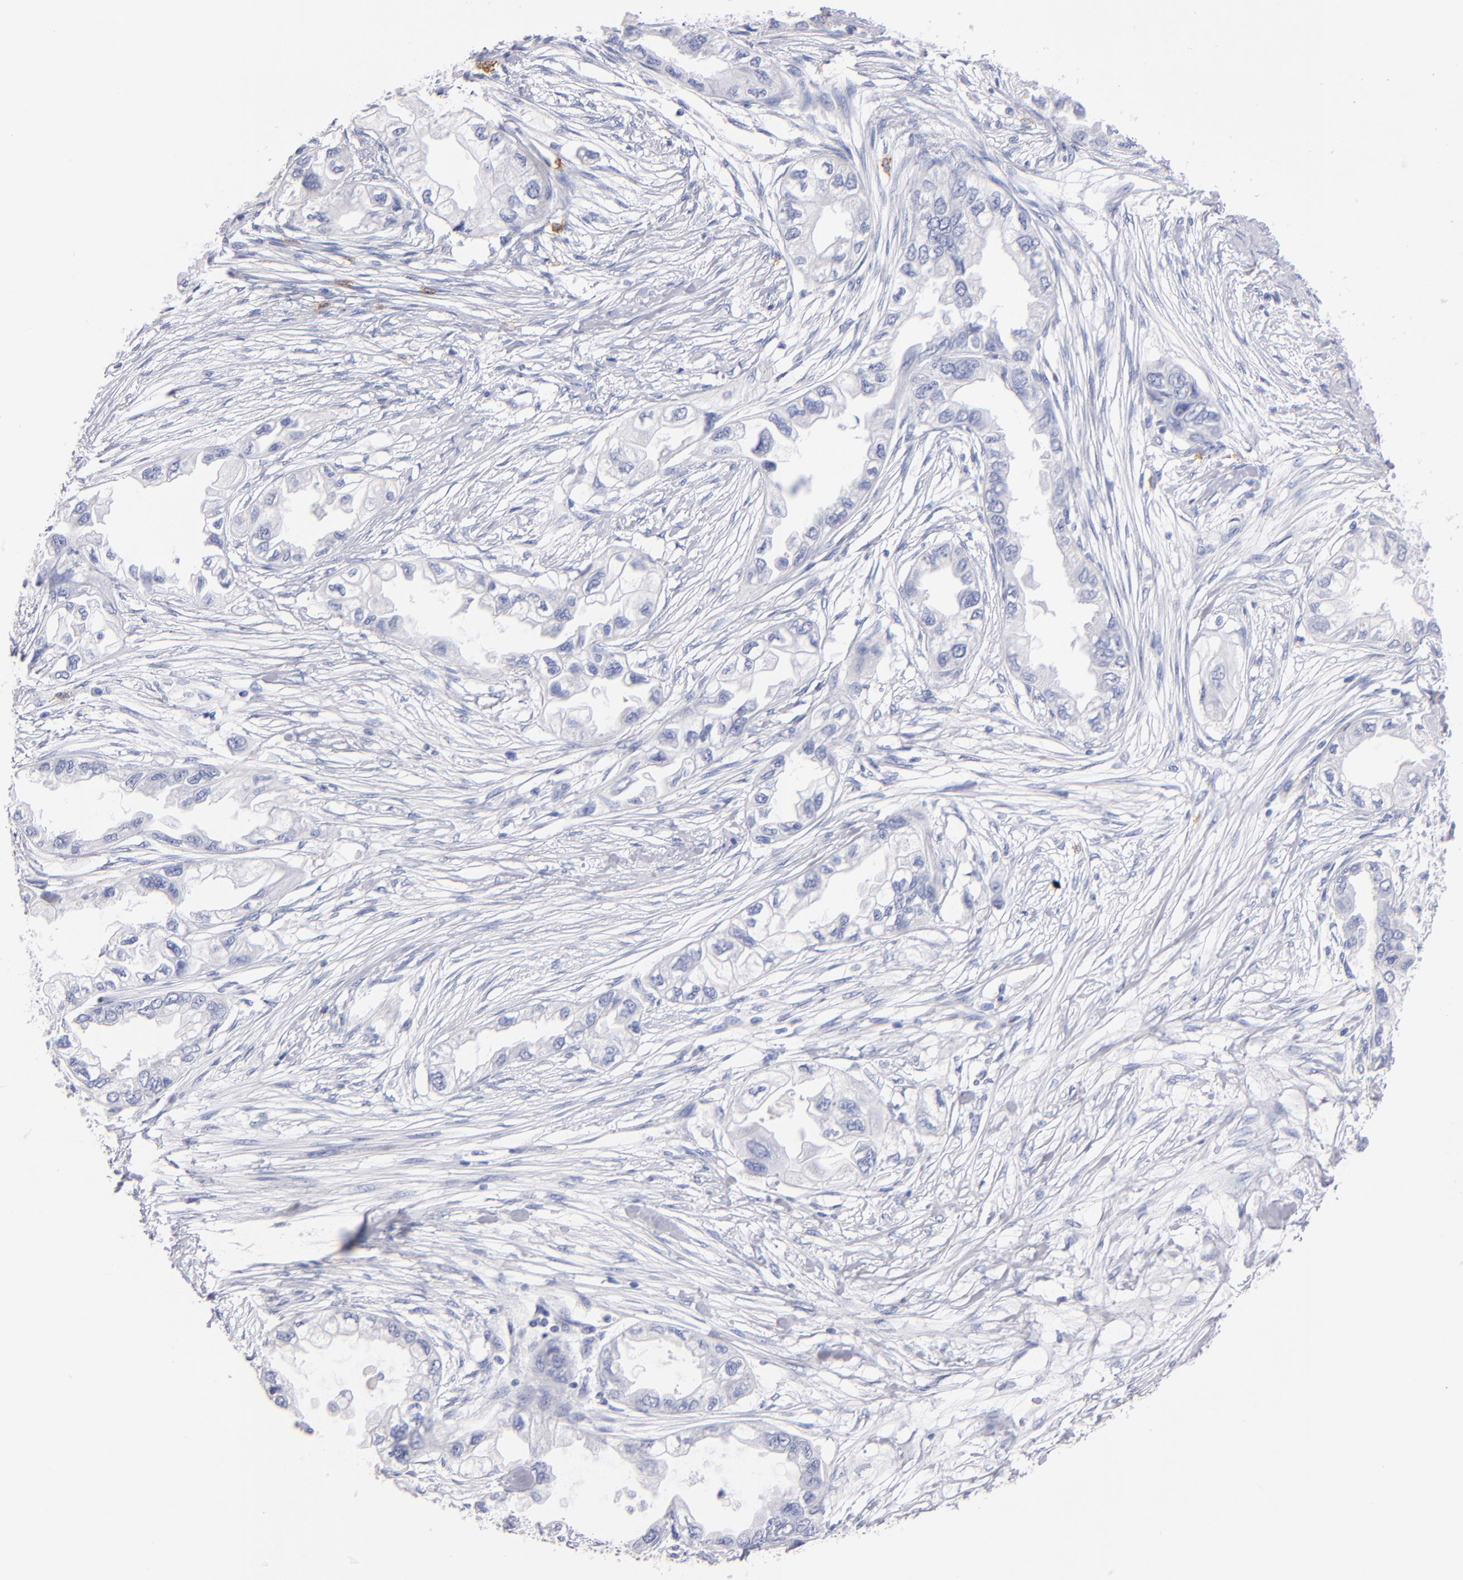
{"staining": {"intensity": "negative", "quantity": "none", "location": "none"}, "tissue": "endometrial cancer", "cell_type": "Tumor cells", "image_type": "cancer", "snomed": [{"axis": "morphology", "description": "Adenocarcinoma, NOS"}, {"axis": "topography", "description": "Endometrium"}], "caption": "An image of human endometrial cancer (adenocarcinoma) is negative for staining in tumor cells.", "gene": "KIT", "patient": {"sex": "female", "age": 67}}